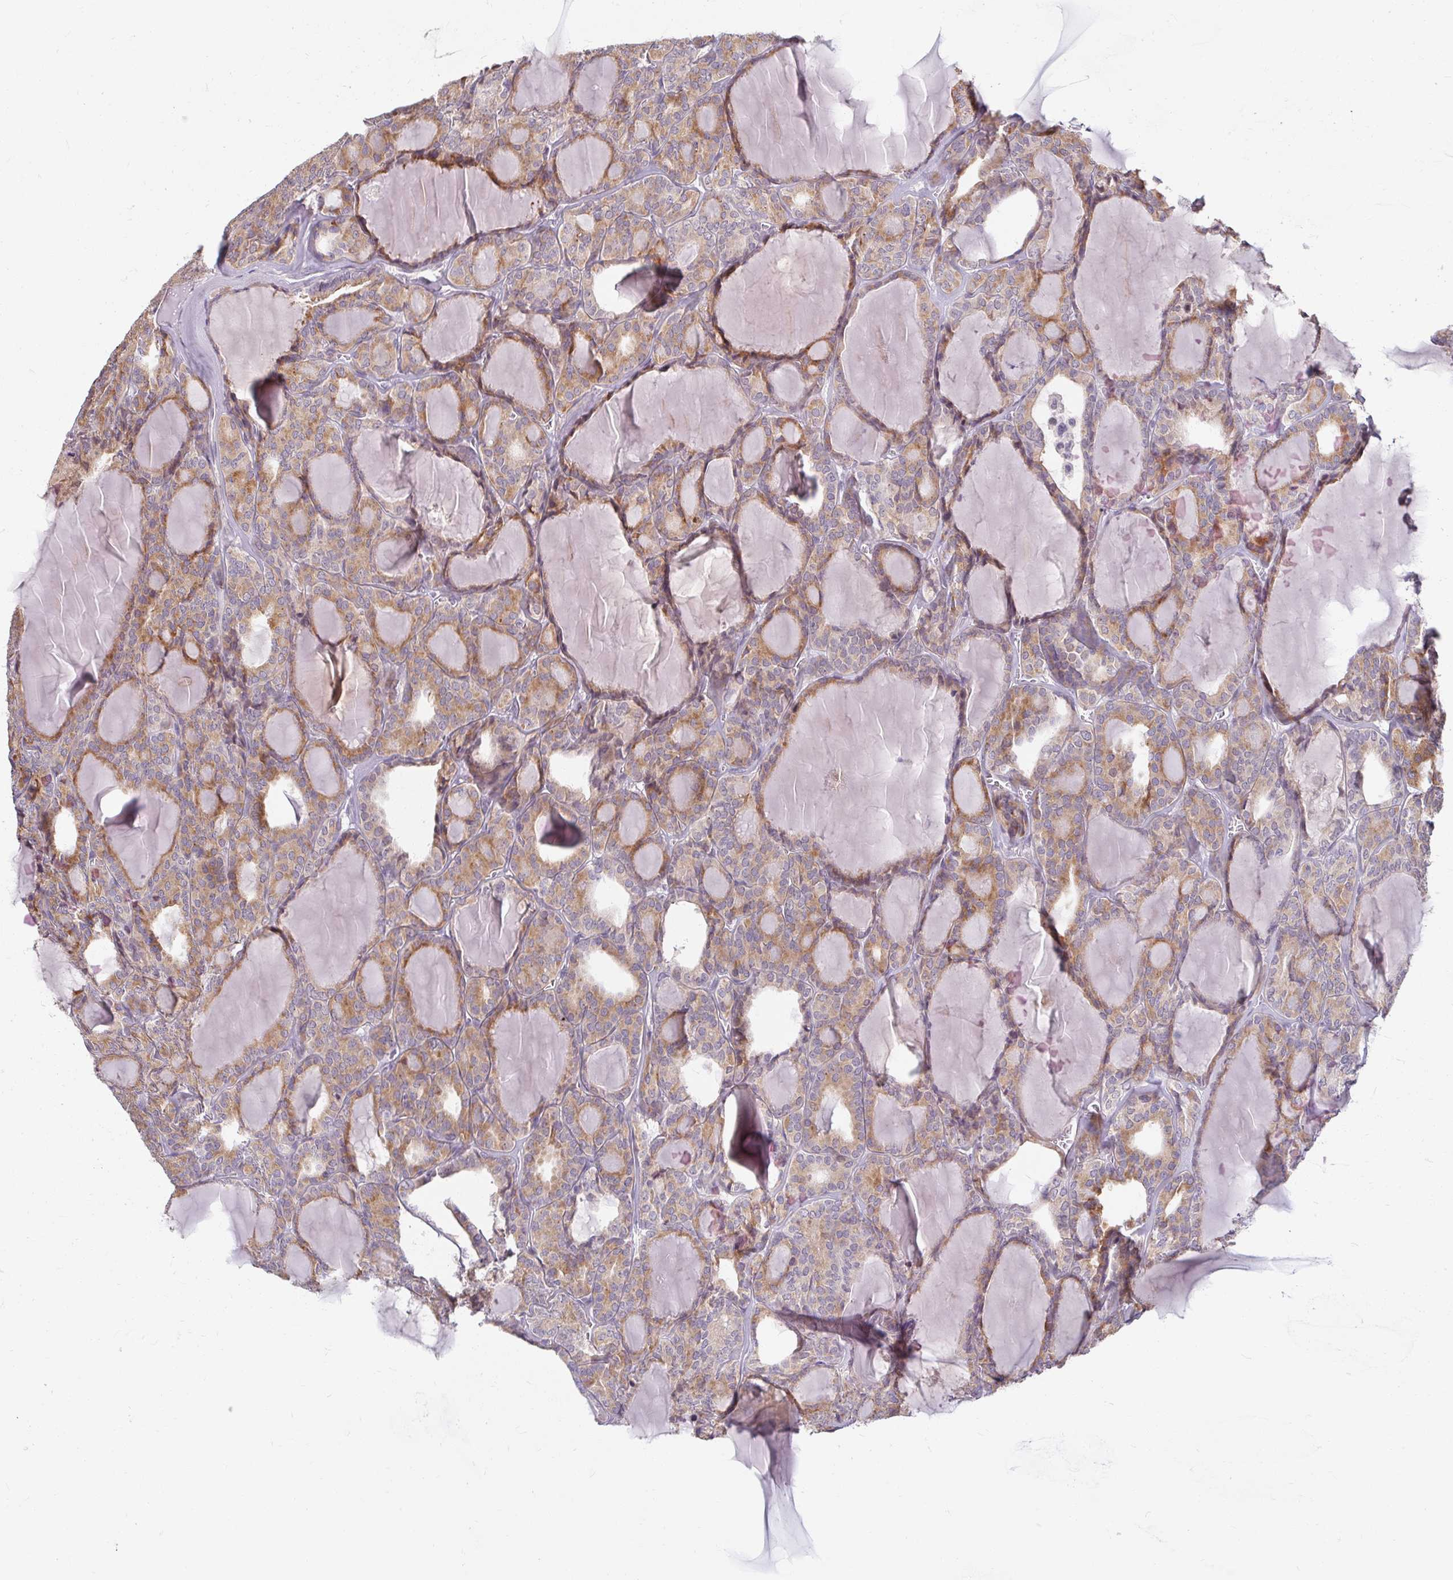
{"staining": {"intensity": "moderate", "quantity": ">75%", "location": "cytoplasmic/membranous"}, "tissue": "thyroid cancer", "cell_type": "Tumor cells", "image_type": "cancer", "snomed": [{"axis": "morphology", "description": "Follicular adenoma carcinoma, NOS"}, {"axis": "topography", "description": "Thyroid gland"}], "caption": "Immunohistochemical staining of follicular adenoma carcinoma (thyroid) exhibits medium levels of moderate cytoplasmic/membranous positivity in about >75% of tumor cells.", "gene": "DDN", "patient": {"sex": "male", "age": 74}}